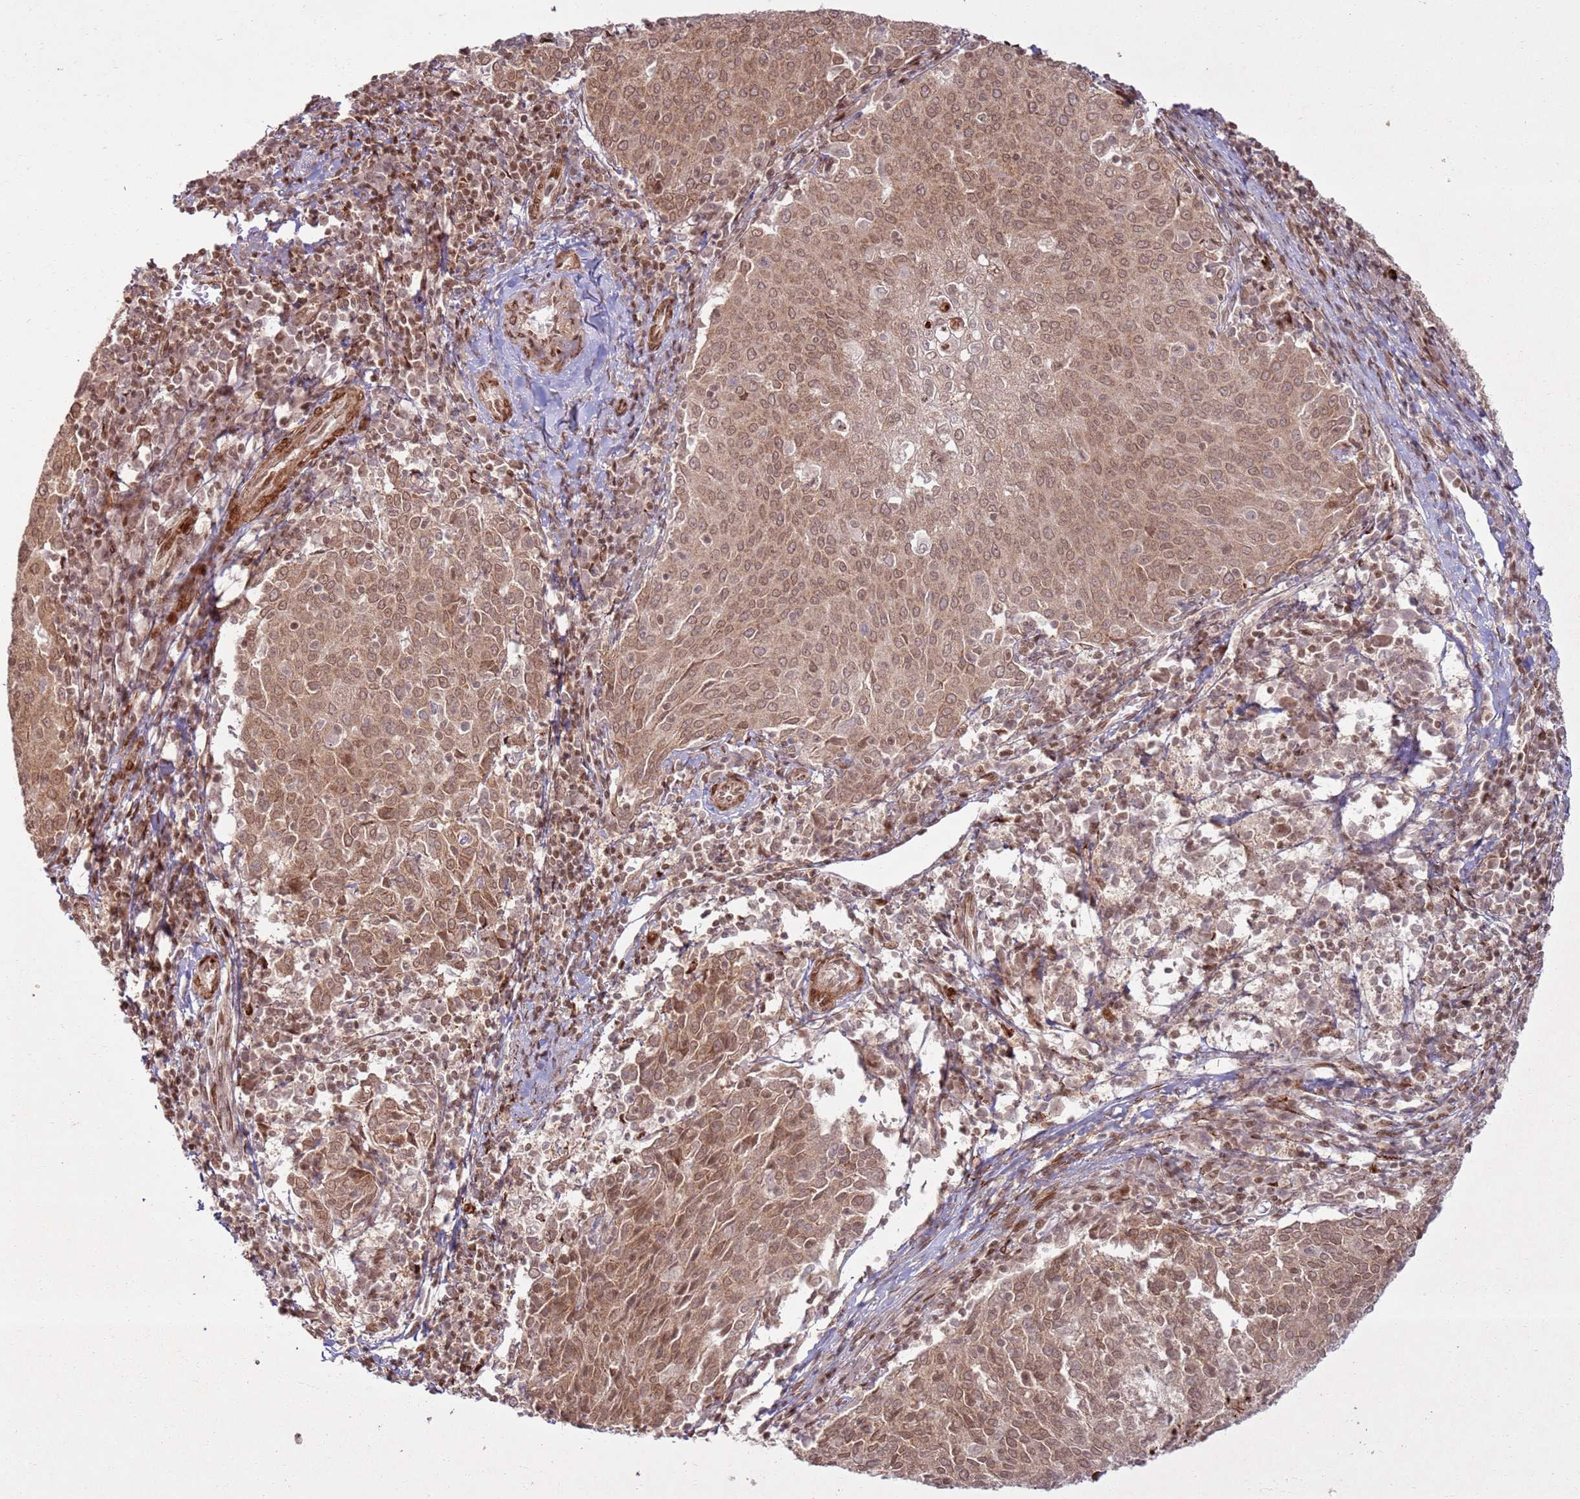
{"staining": {"intensity": "moderate", "quantity": ">75%", "location": "cytoplasmic/membranous,nuclear"}, "tissue": "cervical cancer", "cell_type": "Tumor cells", "image_type": "cancer", "snomed": [{"axis": "morphology", "description": "Squamous cell carcinoma, NOS"}, {"axis": "topography", "description": "Cervix"}], "caption": "A high-resolution histopathology image shows IHC staining of squamous cell carcinoma (cervical), which demonstrates moderate cytoplasmic/membranous and nuclear expression in about >75% of tumor cells.", "gene": "KLHL36", "patient": {"sex": "female", "age": 46}}